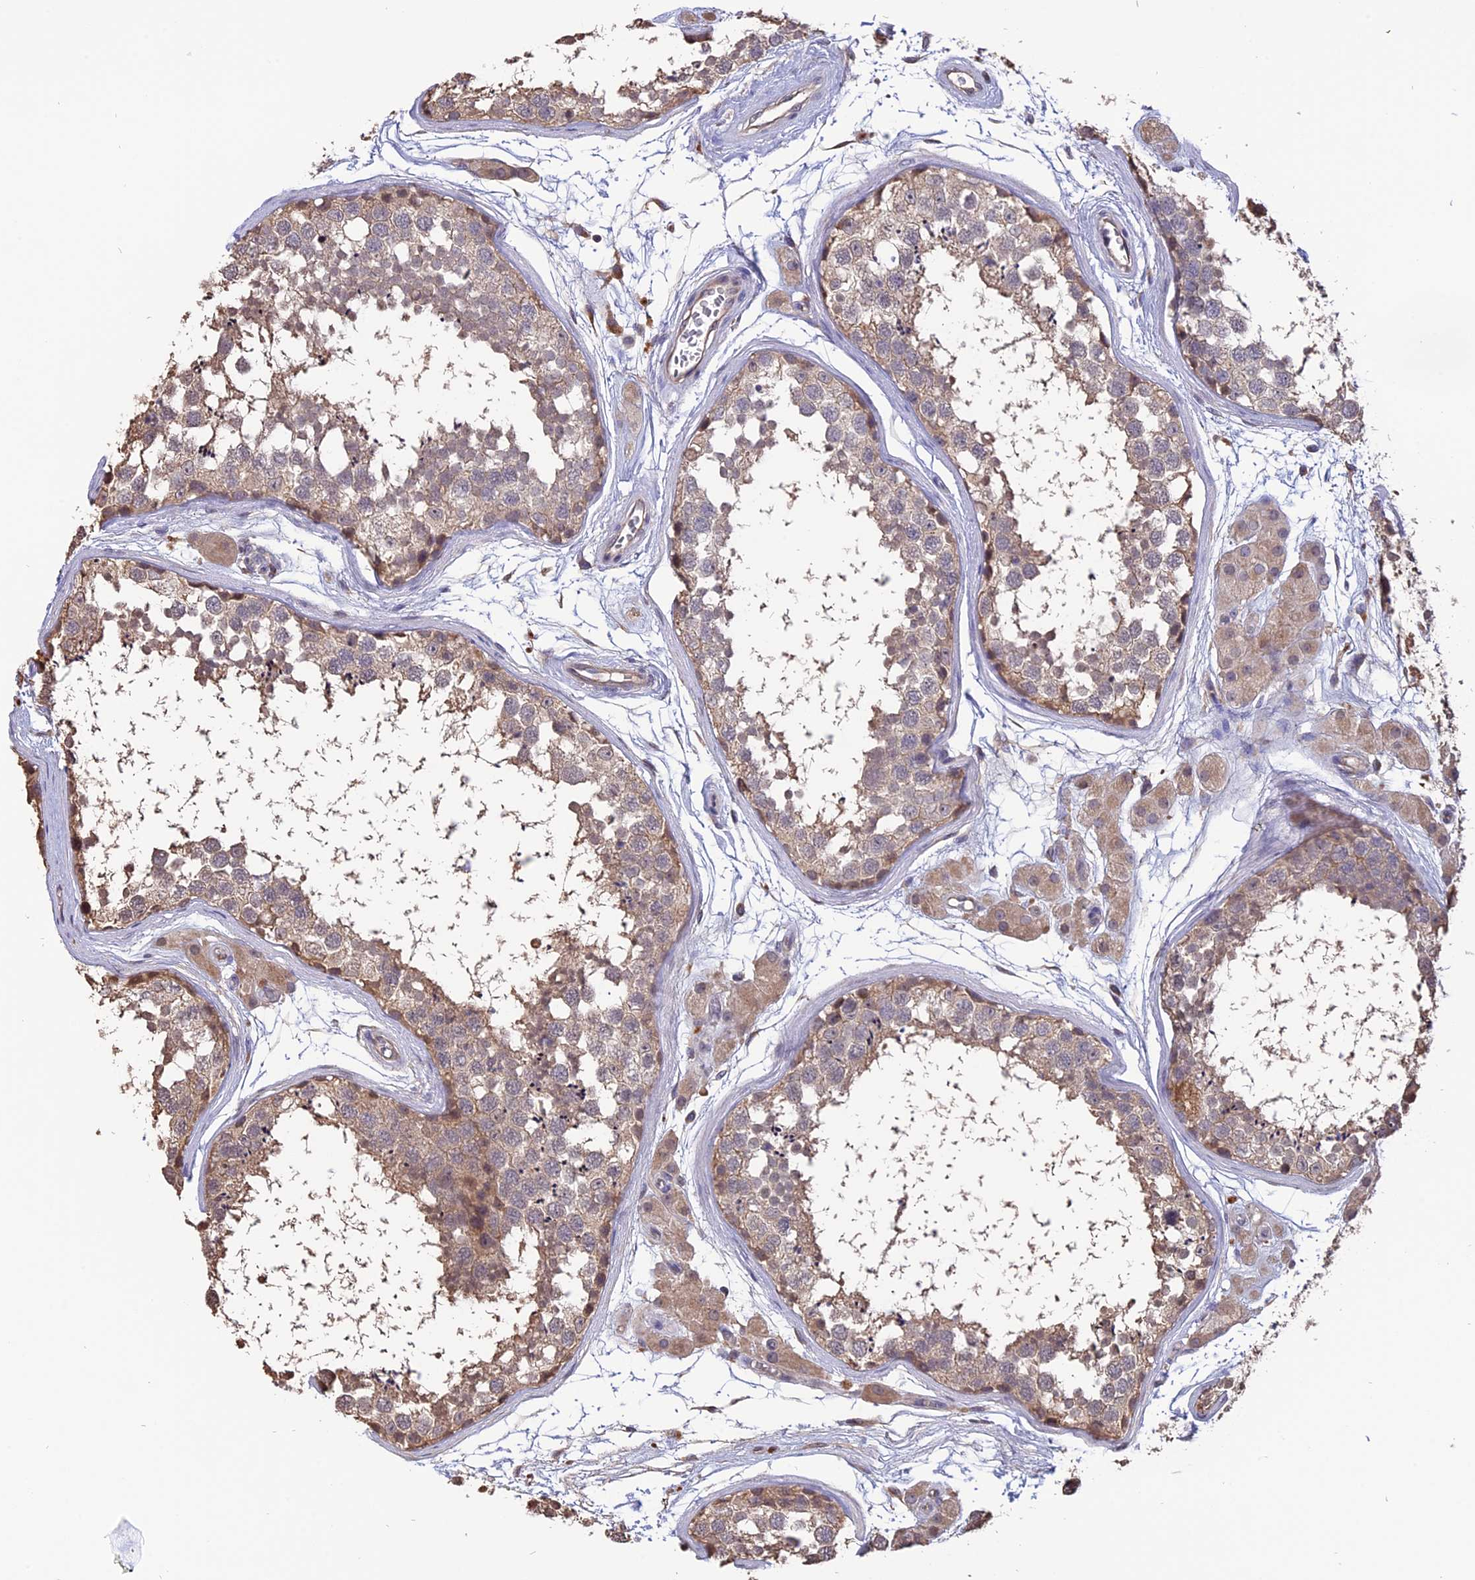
{"staining": {"intensity": "weak", "quantity": "25%-75%", "location": "cytoplasmic/membranous"}, "tissue": "testis", "cell_type": "Cells in seminiferous ducts", "image_type": "normal", "snomed": [{"axis": "morphology", "description": "Normal tissue, NOS"}, {"axis": "topography", "description": "Testis"}], "caption": "Cells in seminiferous ducts demonstrate weak cytoplasmic/membranous positivity in approximately 25%-75% of cells in unremarkable testis. (DAB (3,3'-diaminobenzidine) IHC with brightfield microscopy, high magnification).", "gene": "CARMIL2", "patient": {"sex": "male", "age": 56}}